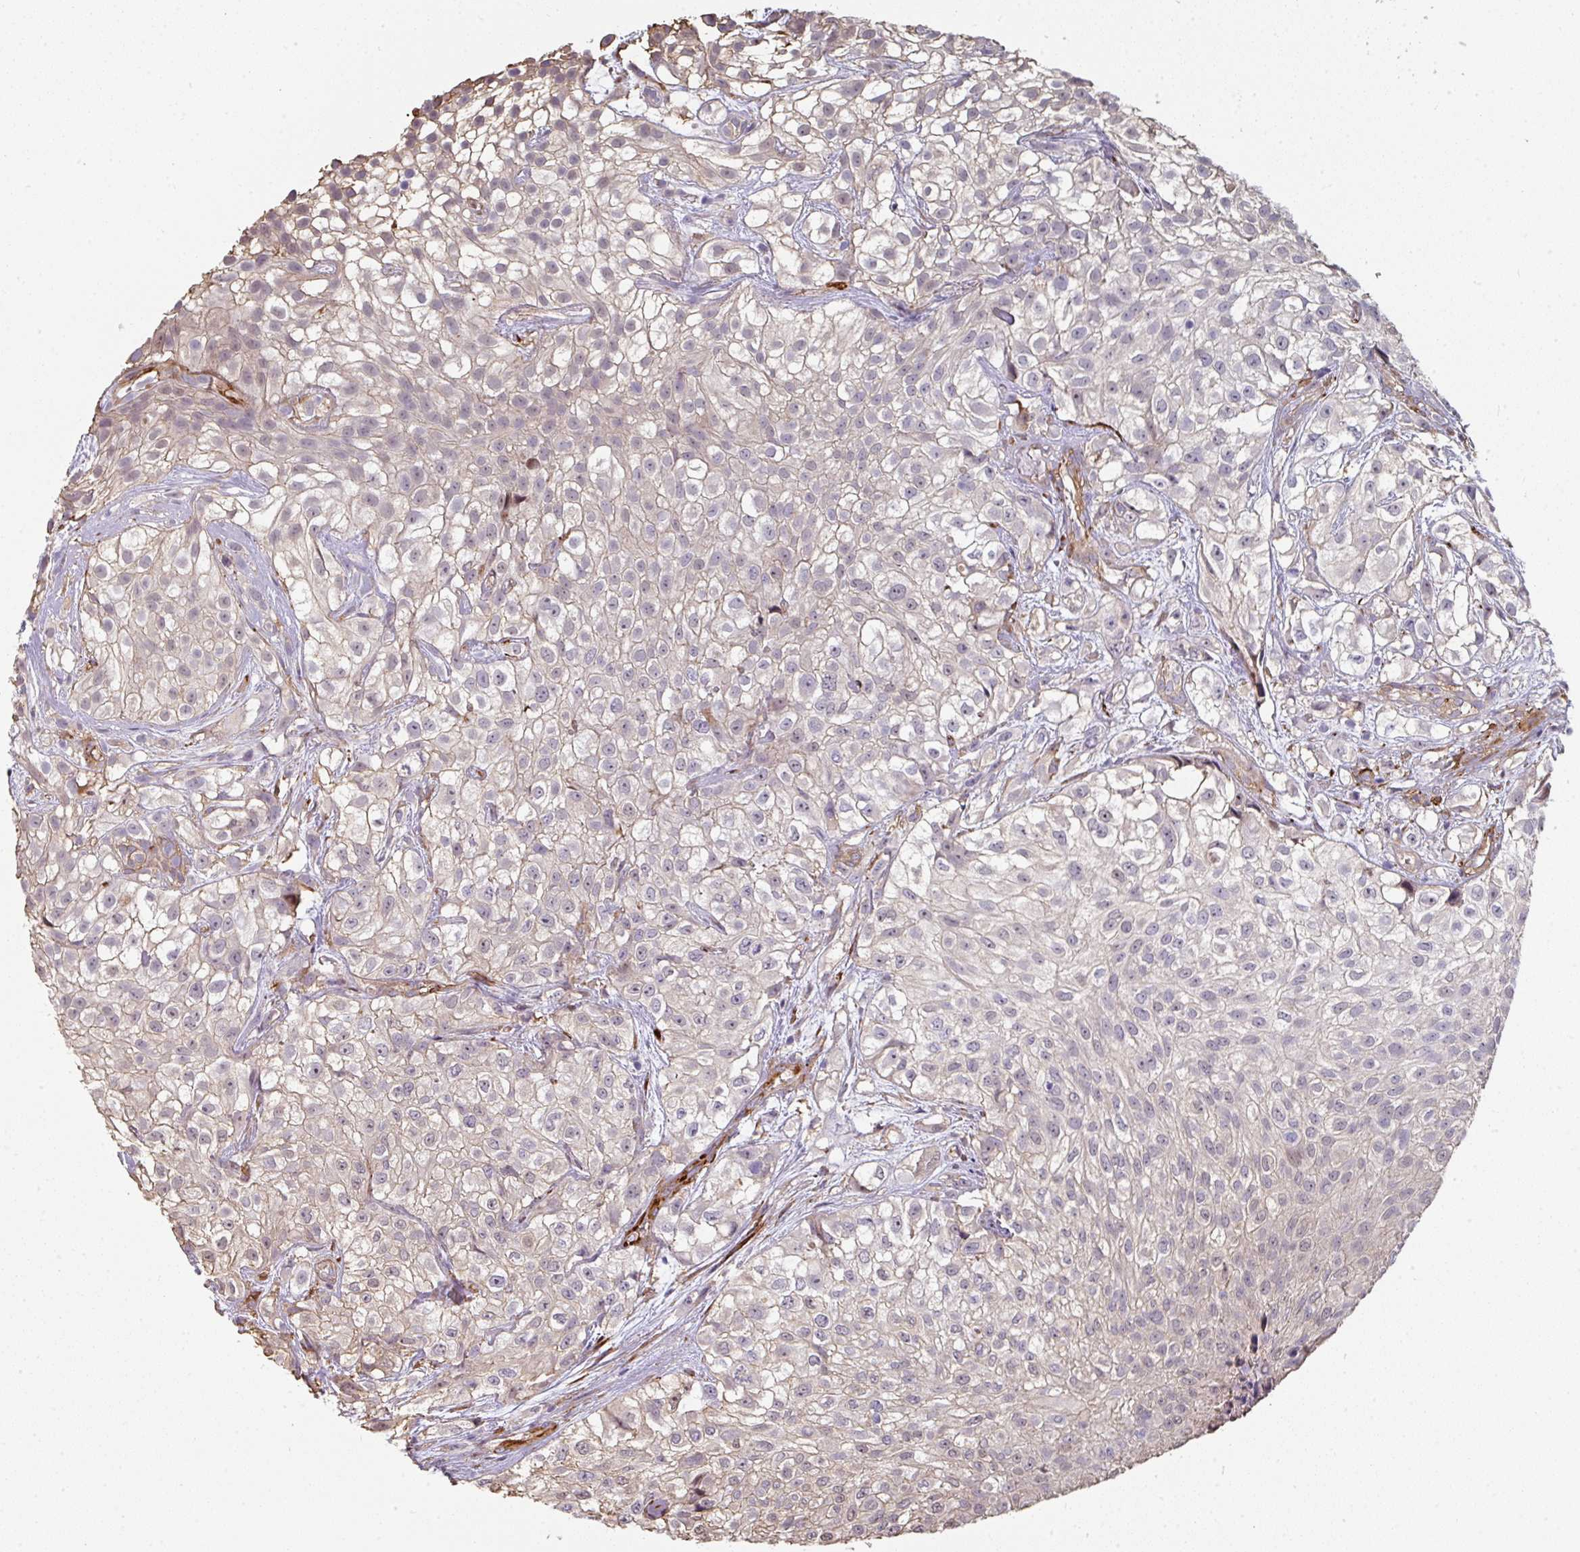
{"staining": {"intensity": "negative", "quantity": "none", "location": "none"}, "tissue": "urothelial cancer", "cell_type": "Tumor cells", "image_type": "cancer", "snomed": [{"axis": "morphology", "description": "Urothelial carcinoma, High grade"}, {"axis": "topography", "description": "Urinary bladder"}], "caption": "Urothelial cancer was stained to show a protein in brown. There is no significant staining in tumor cells.", "gene": "BEND5", "patient": {"sex": "male", "age": 56}}